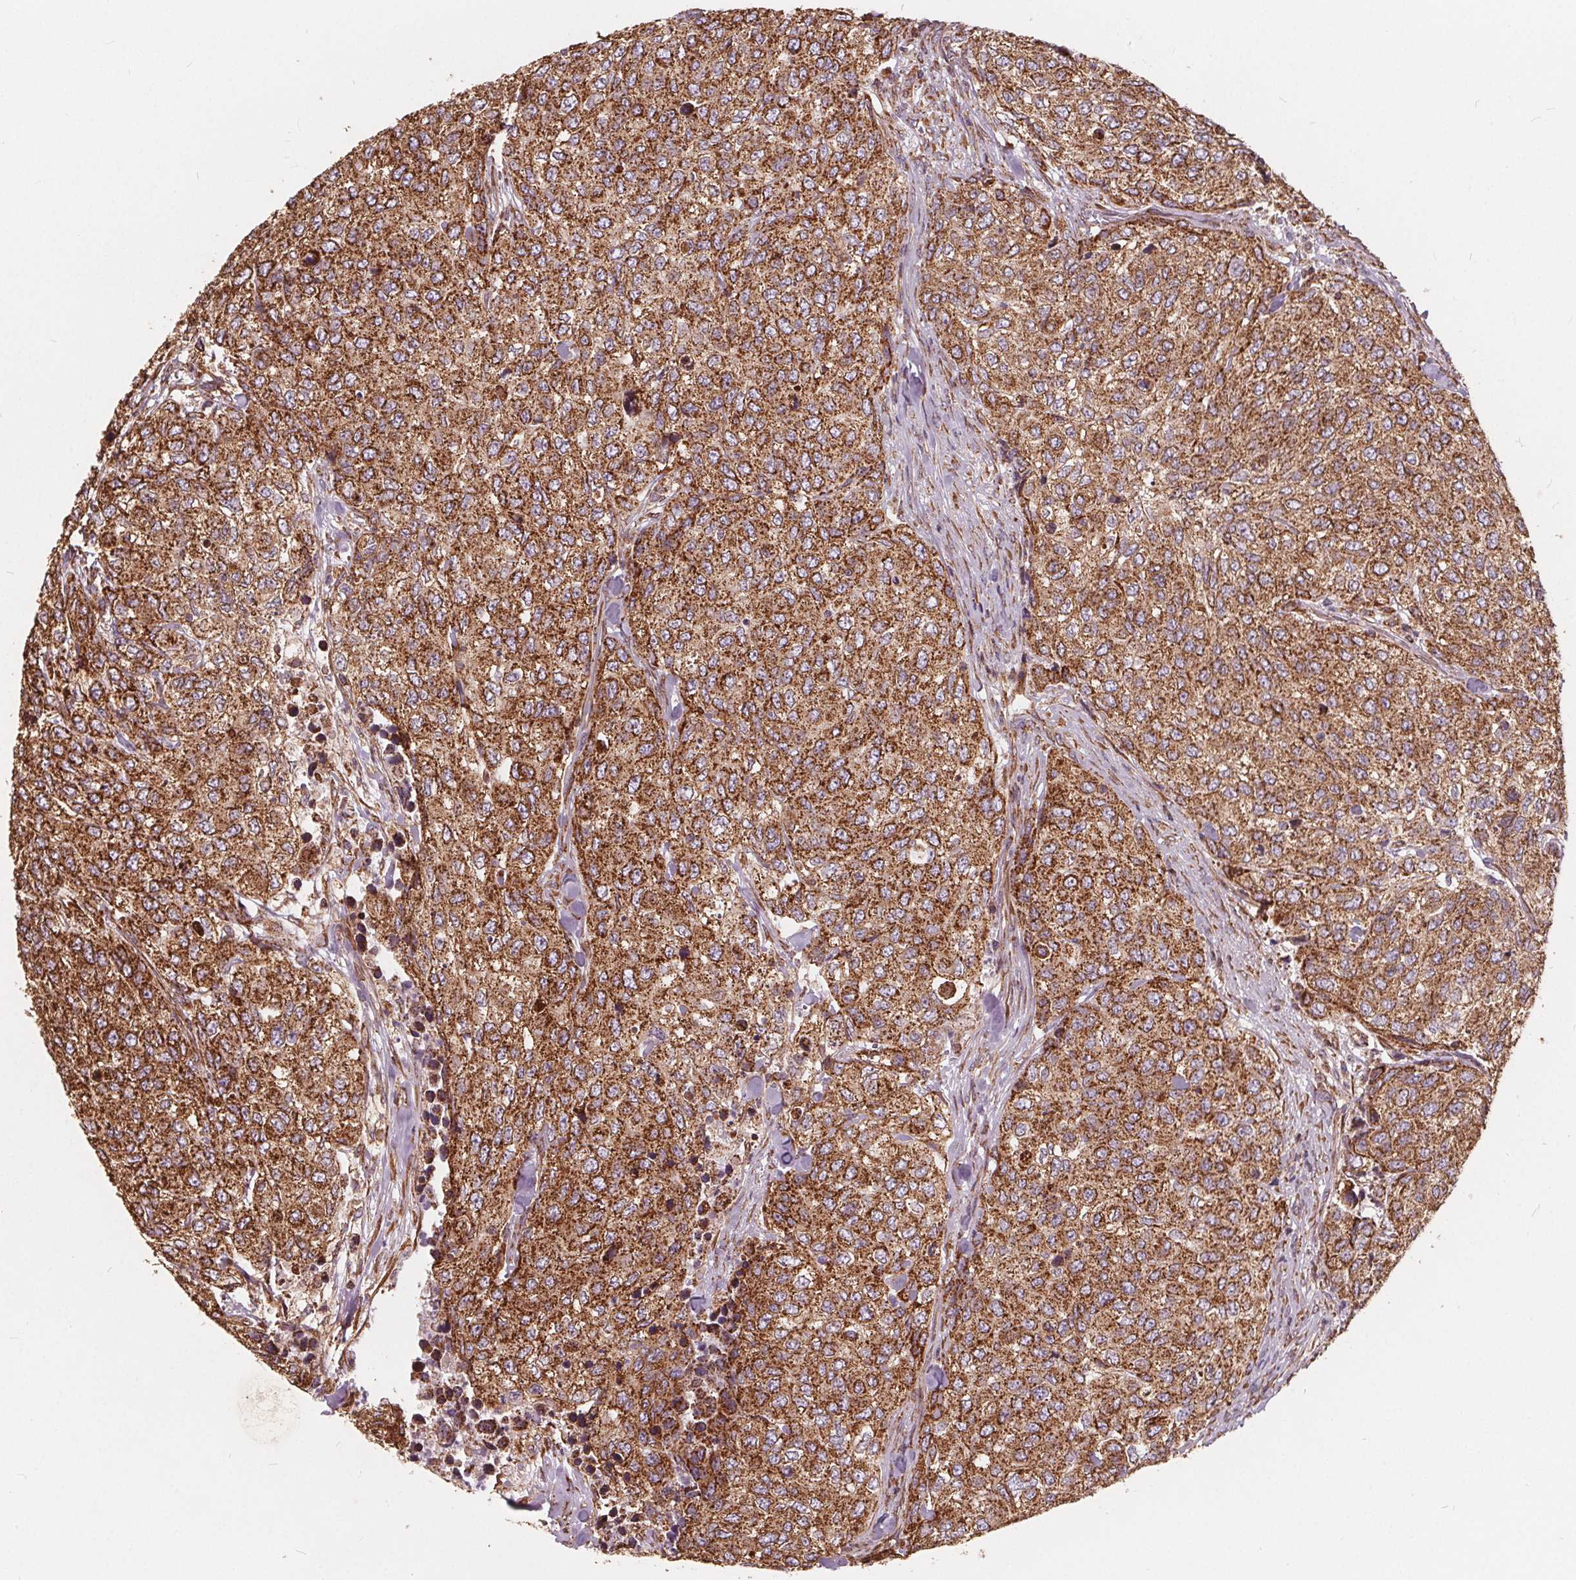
{"staining": {"intensity": "moderate", "quantity": ">75%", "location": "cytoplasmic/membranous"}, "tissue": "urothelial cancer", "cell_type": "Tumor cells", "image_type": "cancer", "snomed": [{"axis": "morphology", "description": "Urothelial carcinoma, High grade"}, {"axis": "topography", "description": "Urinary bladder"}], "caption": "An immunohistochemistry (IHC) micrograph of neoplastic tissue is shown. Protein staining in brown labels moderate cytoplasmic/membranous positivity in high-grade urothelial carcinoma within tumor cells.", "gene": "PLSCR3", "patient": {"sex": "female", "age": 78}}